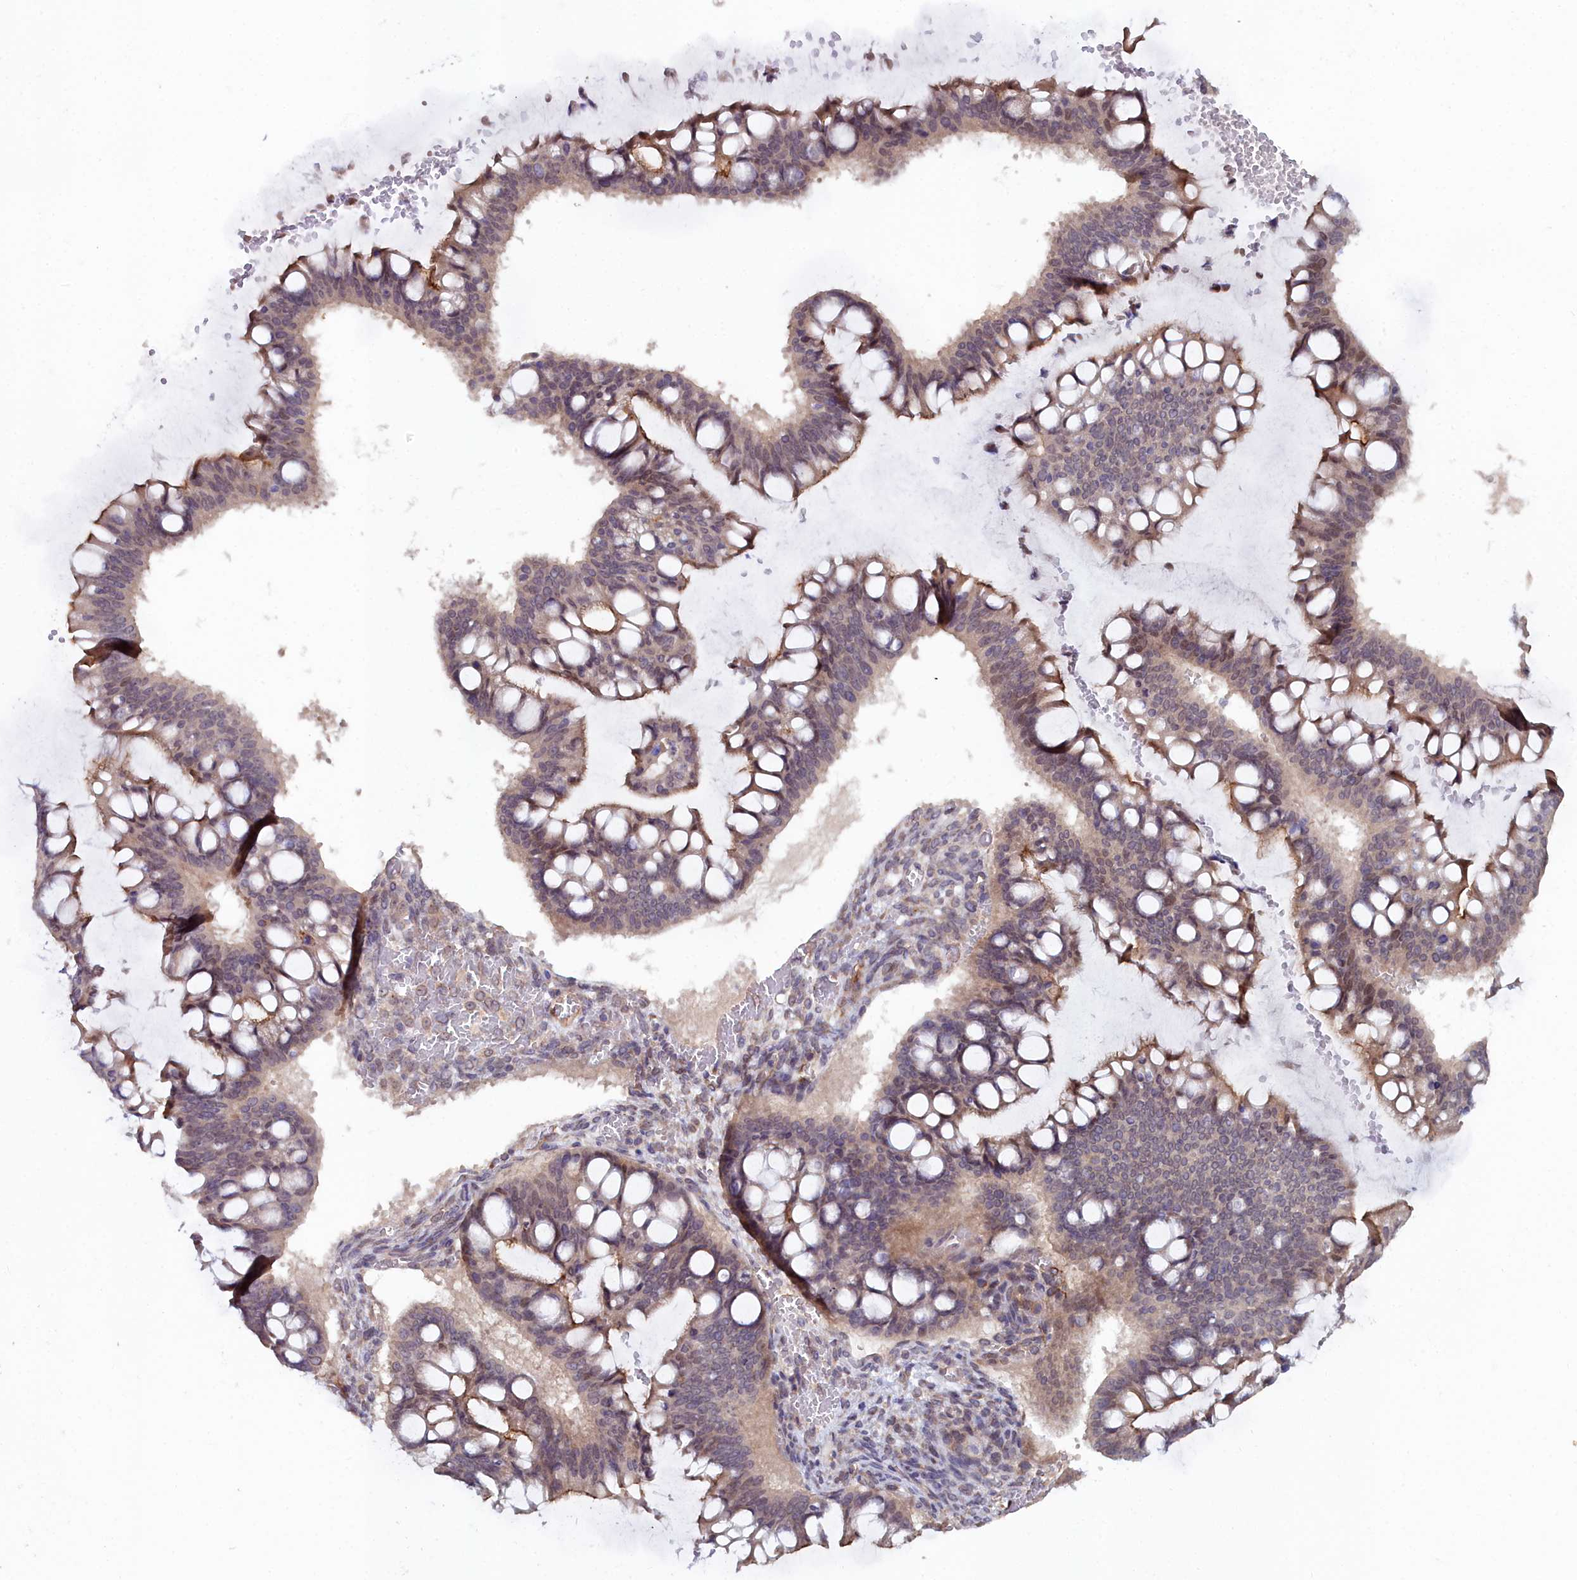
{"staining": {"intensity": "moderate", "quantity": "25%-75%", "location": "cytoplasmic/membranous"}, "tissue": "ovarian cancer", "cell_type": "Tumor cells", "image_type": "cancer", "snomed": [{"axis": "morphology", "description": "Cystadenocarcinoma, mucinous, NOS"}, {"axis": "topography", "description": "Ovary"}], "caption": "A brown stain shows moderate cytoplasmic/membranous positivity of a protein in human mucinous cystadenocarcinoma (ovarian) tumor cells. (Brightfield microscopy of DAB IHC at high magnification).", "gene": "C4orf19", "patient": {"sex": "female", "age": 73}}